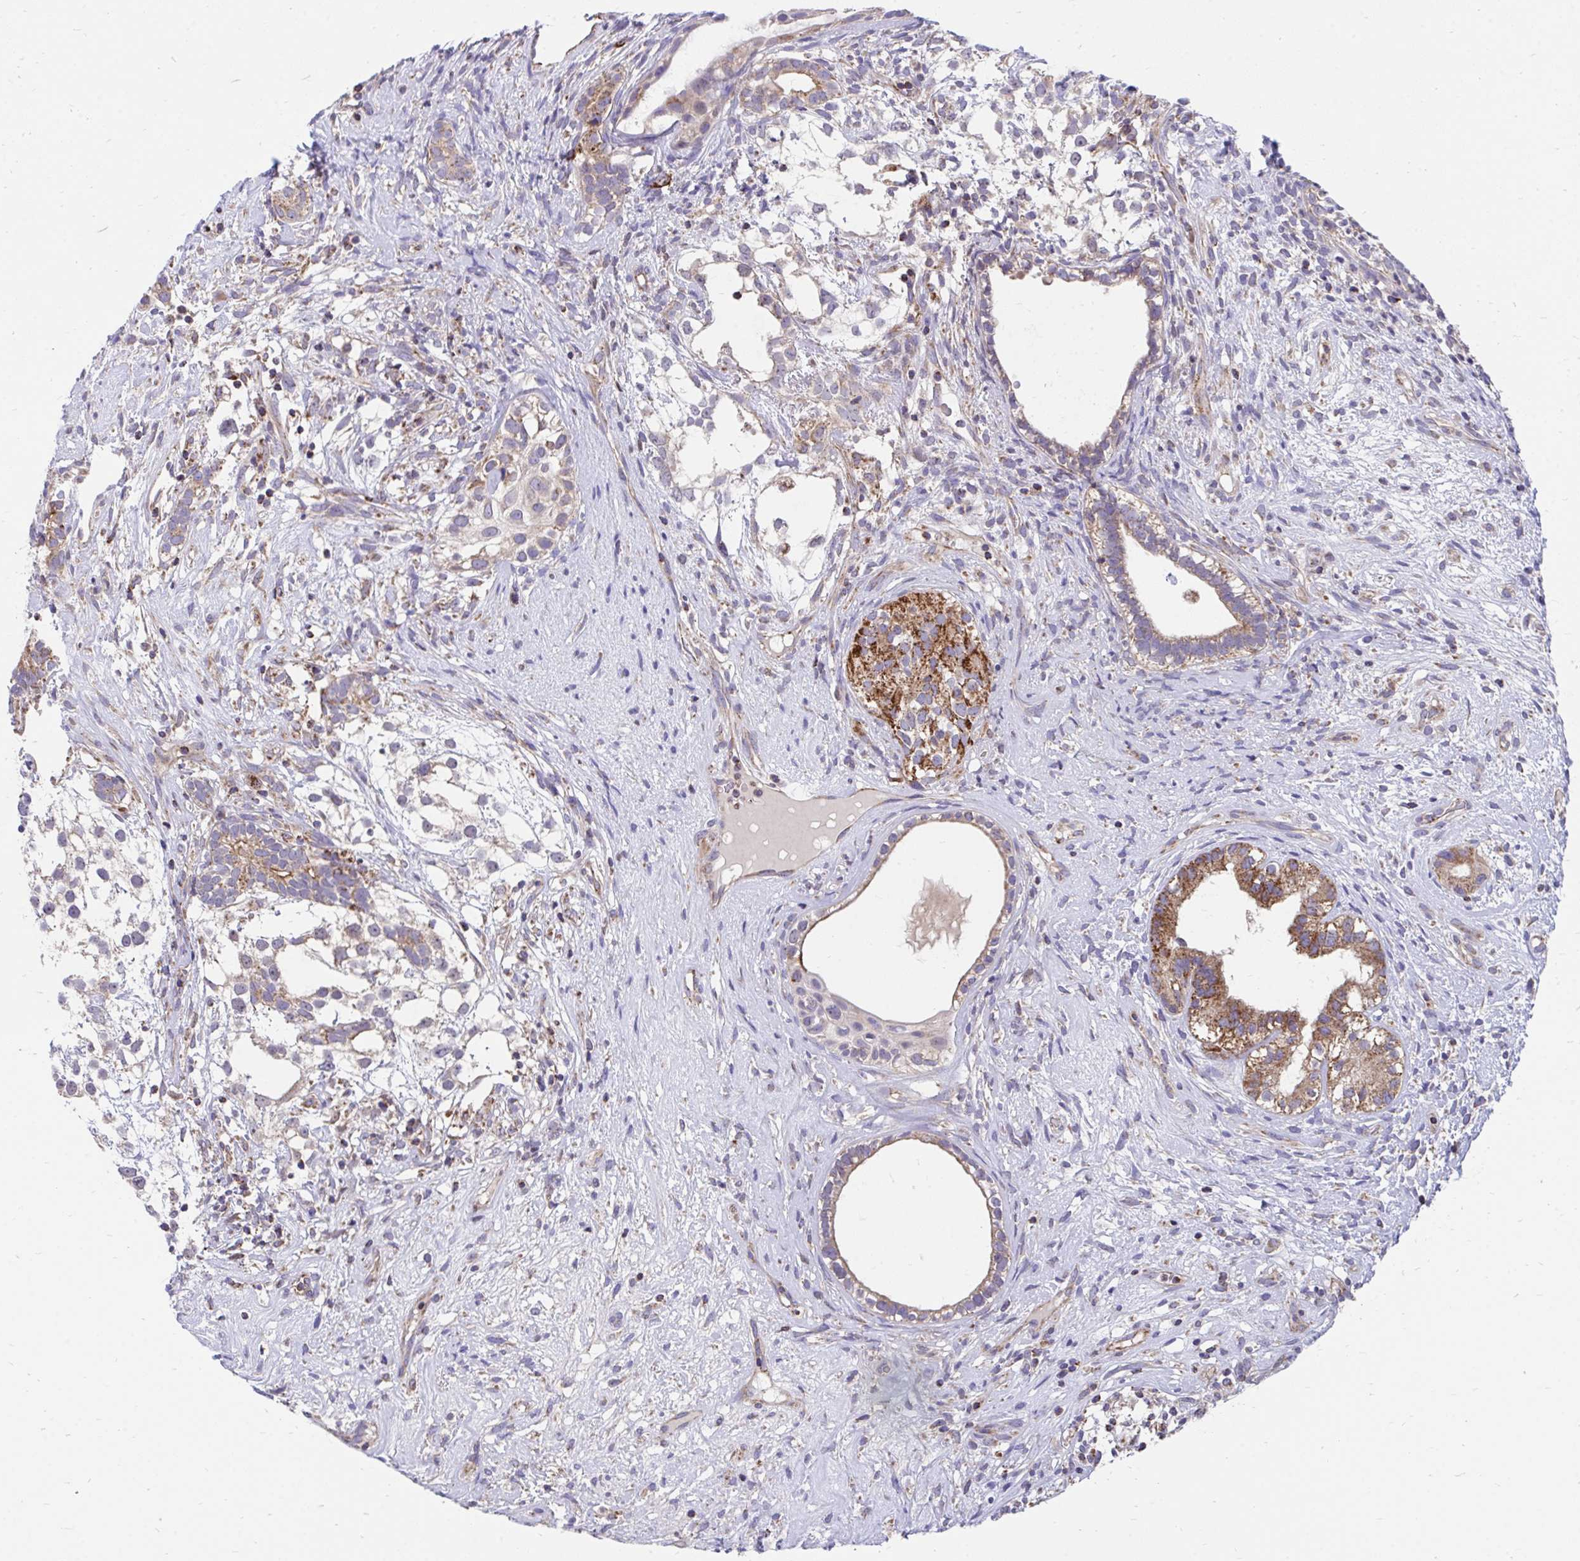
{"staining": {"intensity": "moderate", "quantity": ">75%", "location": "cytoplasmic/membranous"}, "tissue": "testis cancer", "cell_type": "Tumor cells", "image_type": "cancer", "snomed": [{"axis": "morphology", "description": "Seminoma, NOS"}, {"axis": "morphology", "description": "Carcinoma, Embryonal, NOS"}, {"axis": "topography", "description": "Testis"}], "caption": "Tumor cells demonstrate medium levels of moderate cytoplasmic/membranous staining in approximately >75% of cells in testis embryonal carcinoma. Immunohistochemistry stains the protein of interest in brown and the nuclei are stained blue.", "gene": "FHIP1B", "patient": {"sex": "male", "age": 41}}